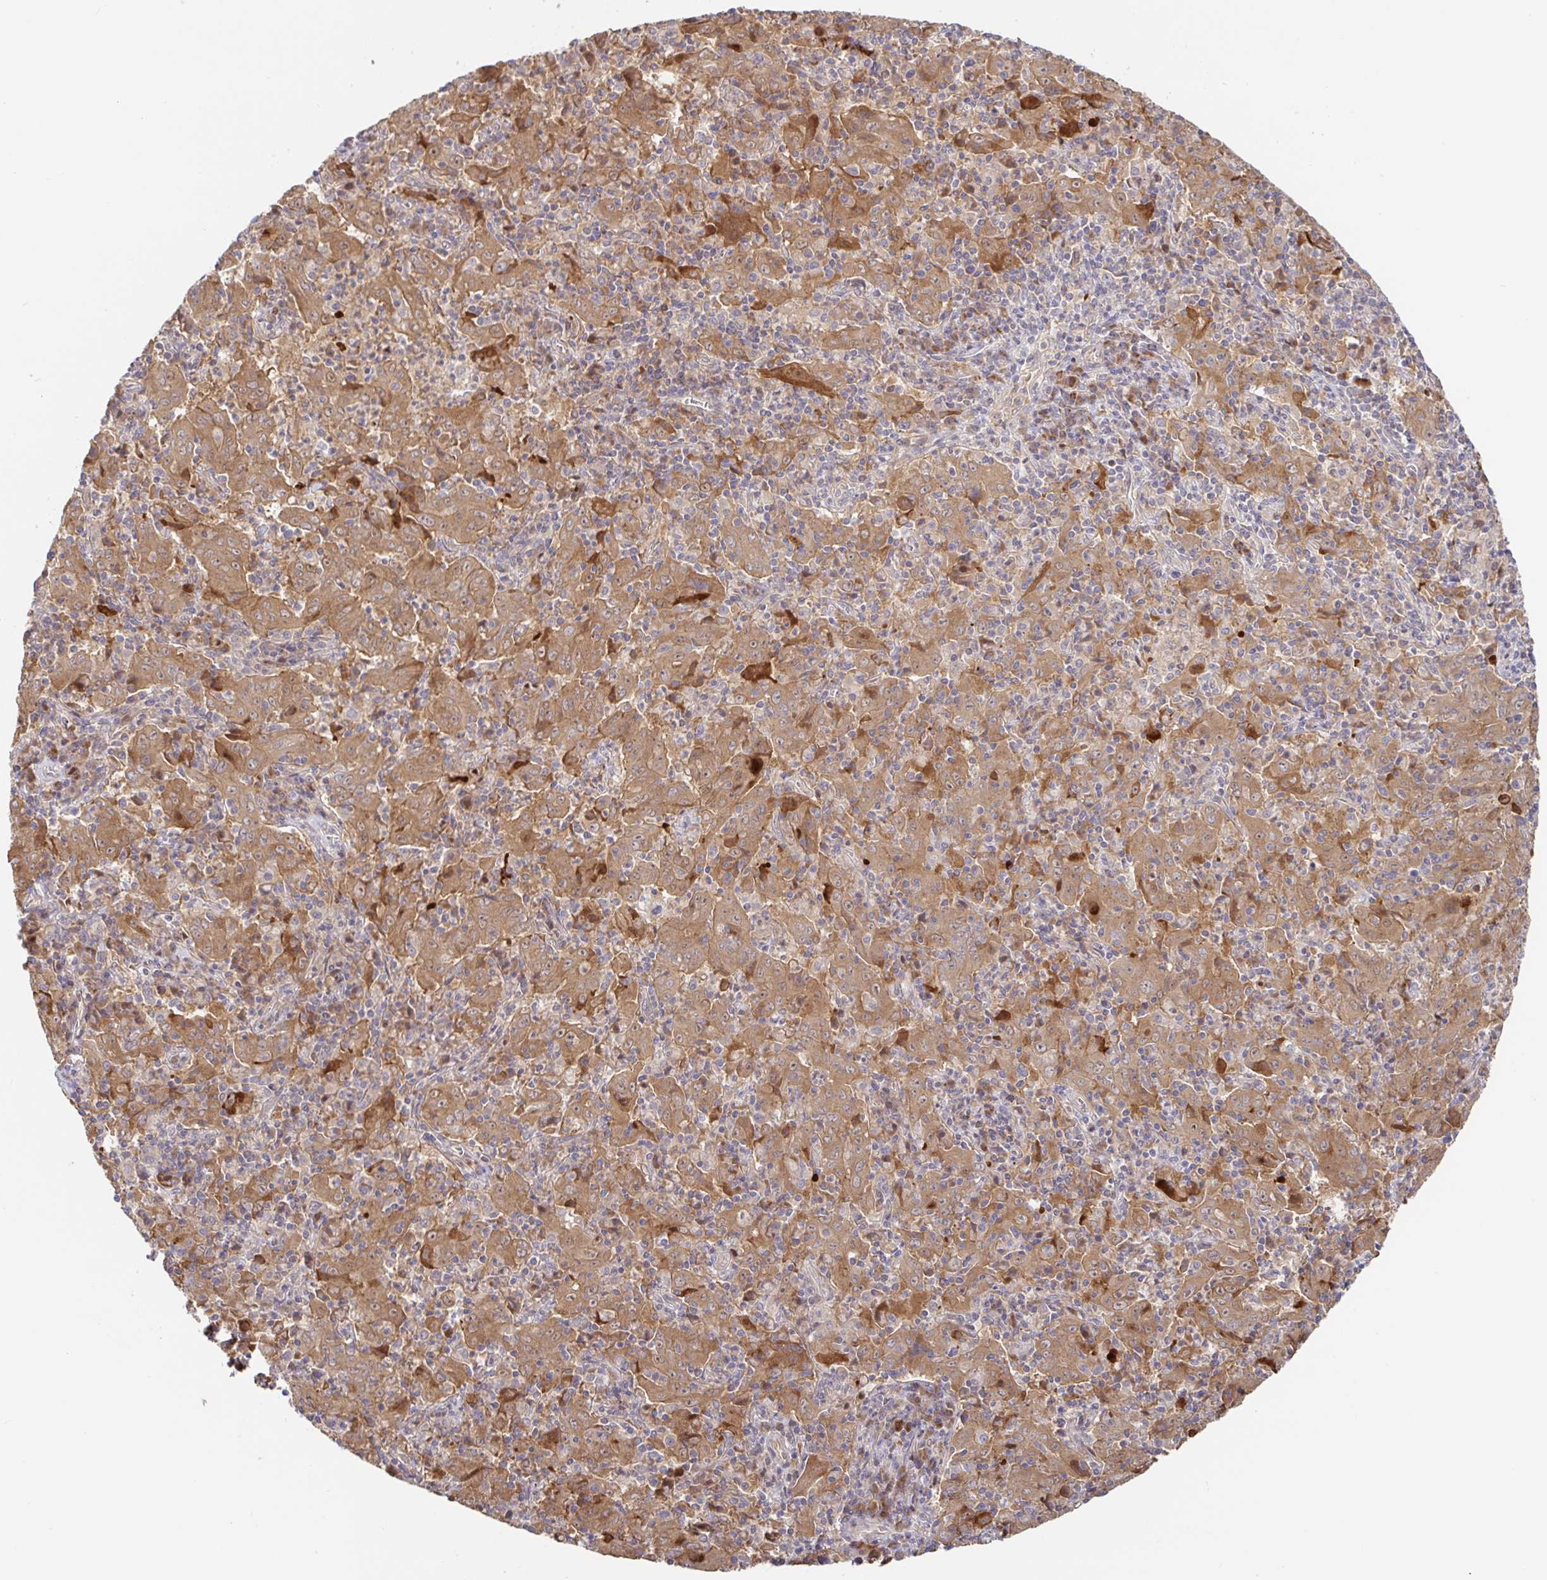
{"staining": {"intensity": "moderate", "quantity": ">75%", "location": "cytoplasmic/membranous"}, "tissue": "pancreatic cancer", "cell_type": "Tumor cells", "image_type": "cancer", "snomed": [{"axis": "morphology", "description": "Adenocarcinoma, NOS"}, {"axis": "topography", "description": "Pancreas"}], "caption": "Protein staining shows moderate cytoplasmic/membranous positivity in approximately >75% of tumor cells in adenocarcinoma (pancreatic).", "gene": "AACS", "patient": {"sex": "male", "age": 63}}